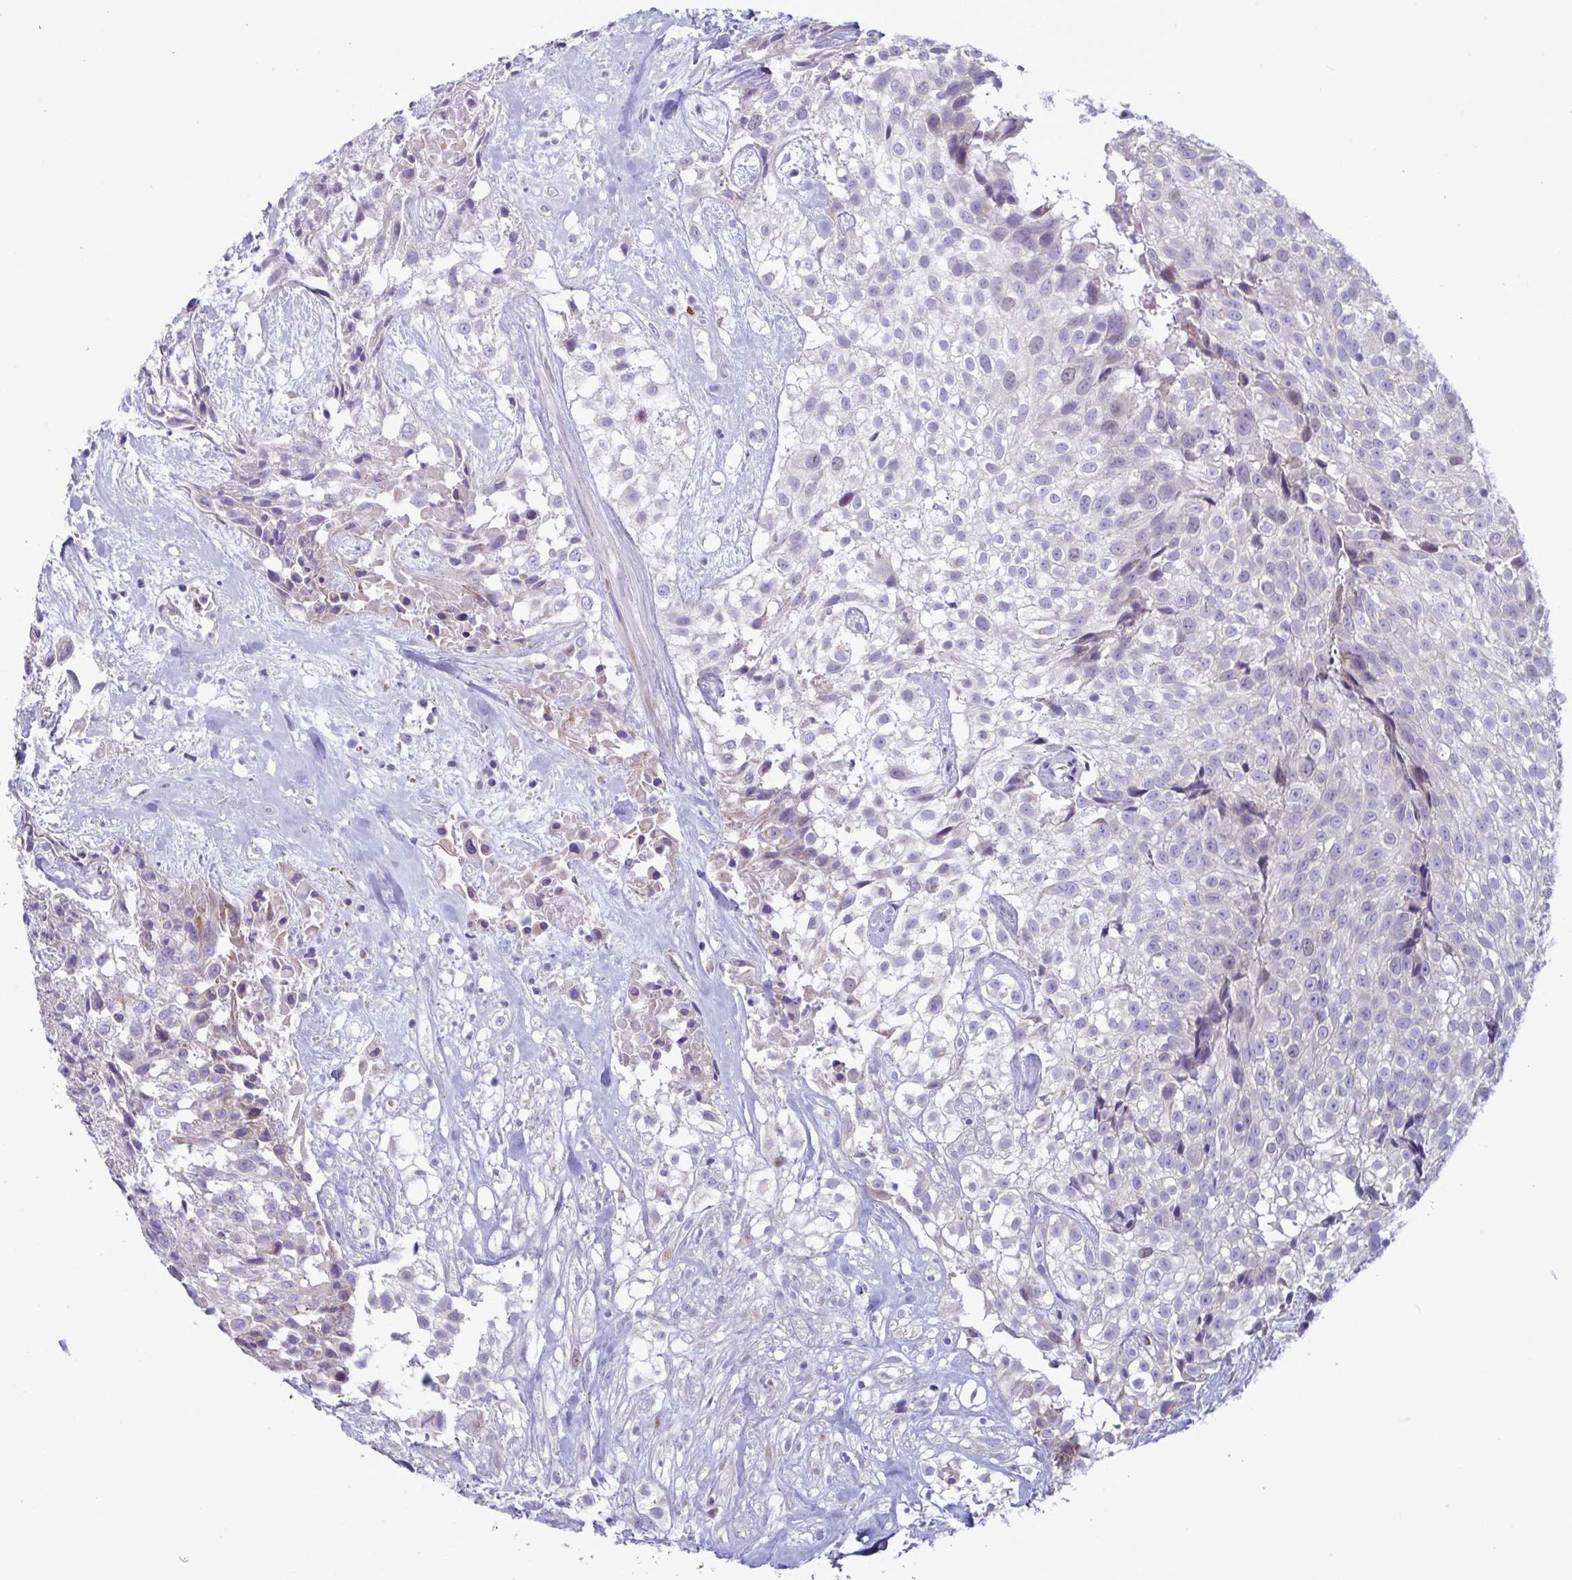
{"staining": {"intensity": "negative", "quantity": "none", "location": "none"}, "tissue": "urothelial cancer", "cell_type": "Tumor cells", "image_type": "cancer", "snomed": [{"axis": "morphology", "description": "Urothelial carcinoma, High grade"}, {"axis": "topography", "description": "Urinary bladder"}], "caption": "High magnification brightfield microscopy of urothelial cancer stained with DAB (3,3'-diaminobenzidine) (brown) and counterstained with hematoxylin (blue): tumor cells show no significant positivity. Brightfield microscopy of IHC stained with DAB (brown) and hematoxylin (blue), captured at high magnification.", "gene": "DTX3", "patient": {"sex": "male", "age": 56}}